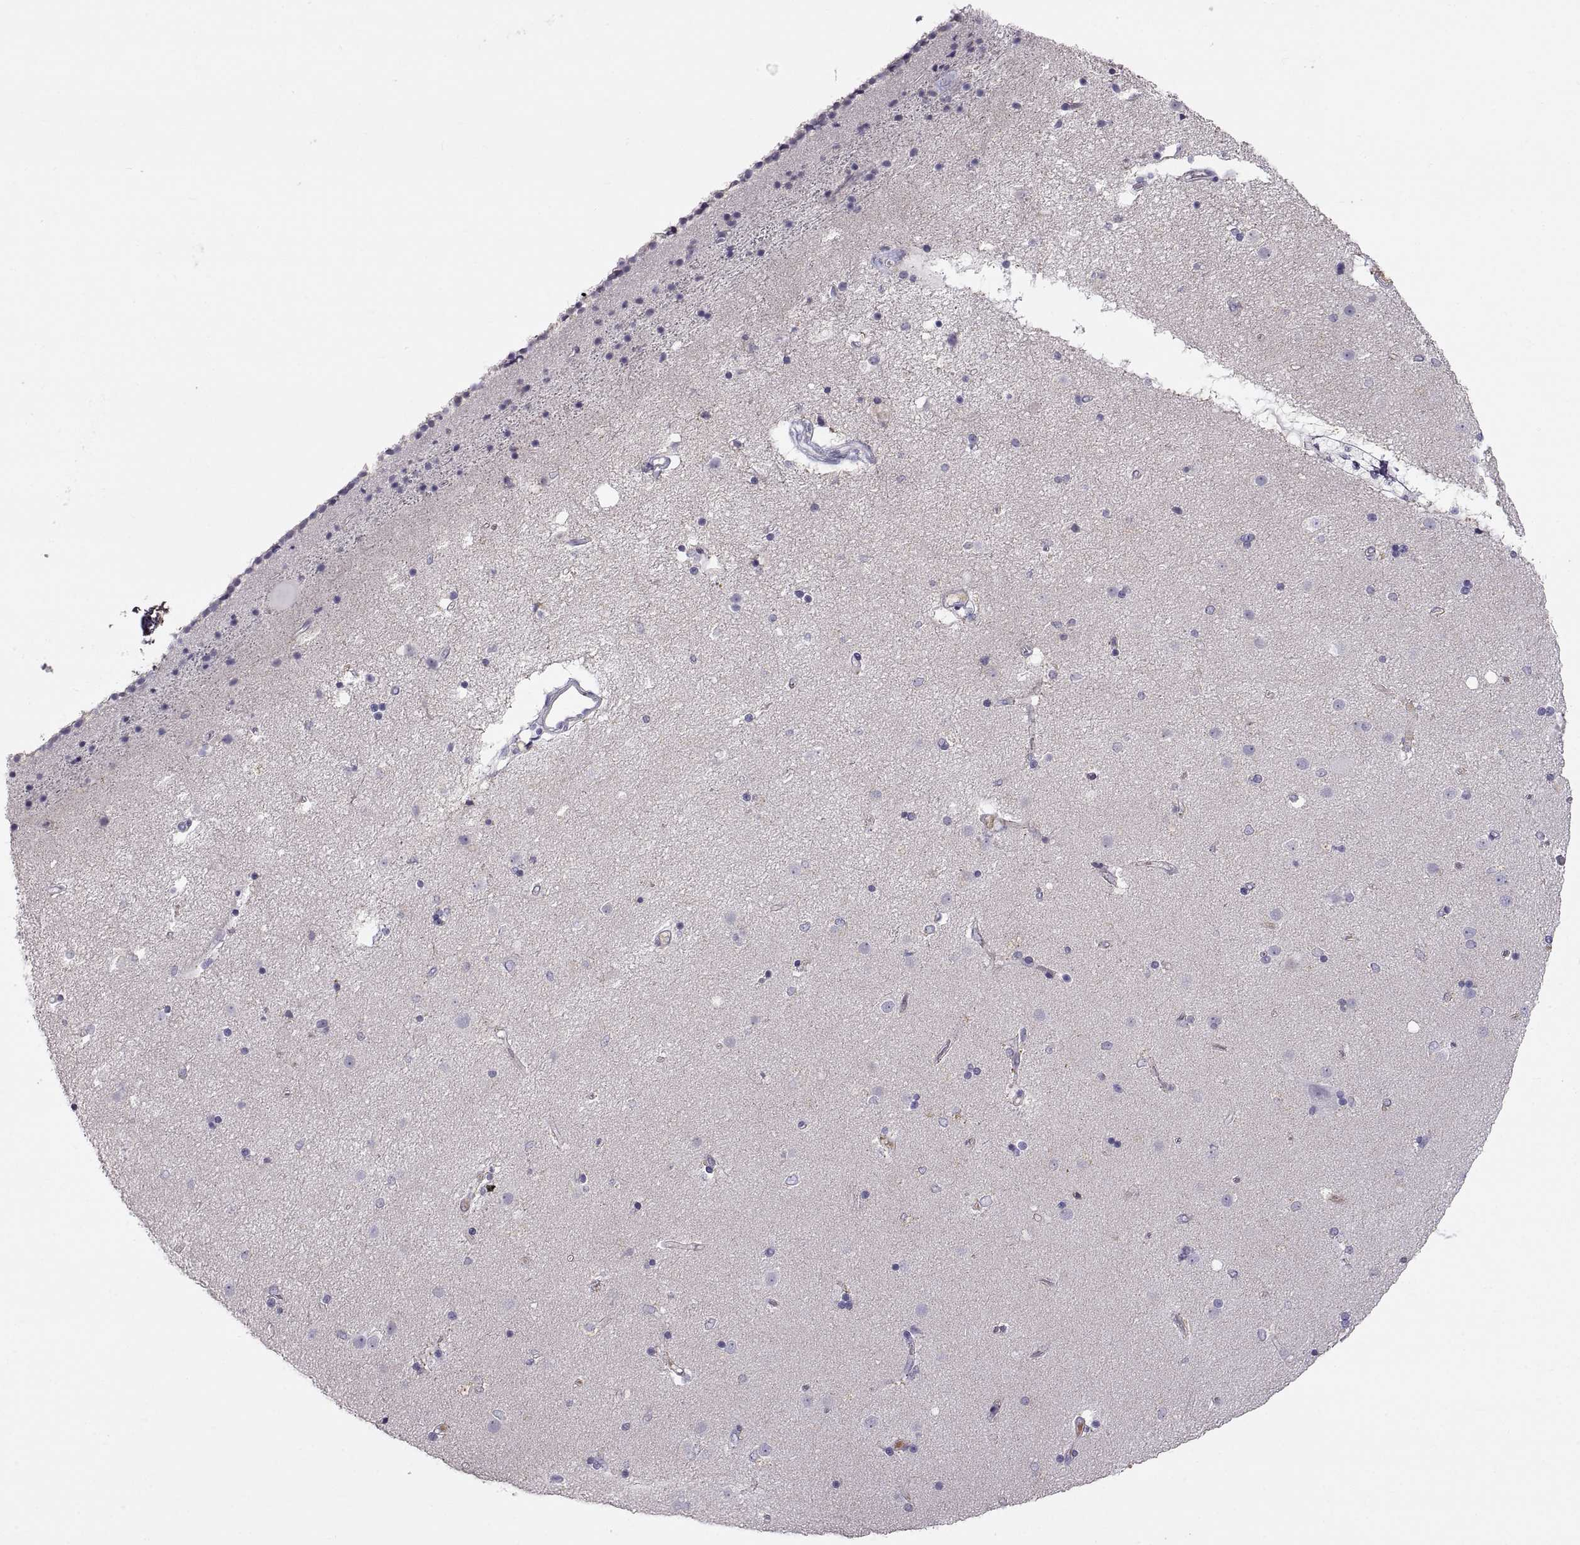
{"staining": {"intensity": "negative", "quantity": "none", "location": "none"}, "tissue": "caudate", "cell_type": "Glial cells", "image_type": "normal", "snomed": [{"axis": "morphology", "description": "Normal tissue, NOS"}, {"axis": "topography", "description": "Lateral ventricle wall"}], "caption": "IHC image of normal human caudate stained for a protein (brown), which demonstrates no staining in glial cells. (DAB (3,3'-diaminobenzidine) immunohistochemistry (IHC) visualized using brightfield microscopy, high magnification).", "gene": "ADAM32", "patient": {"sex": "female", "age": 71}}